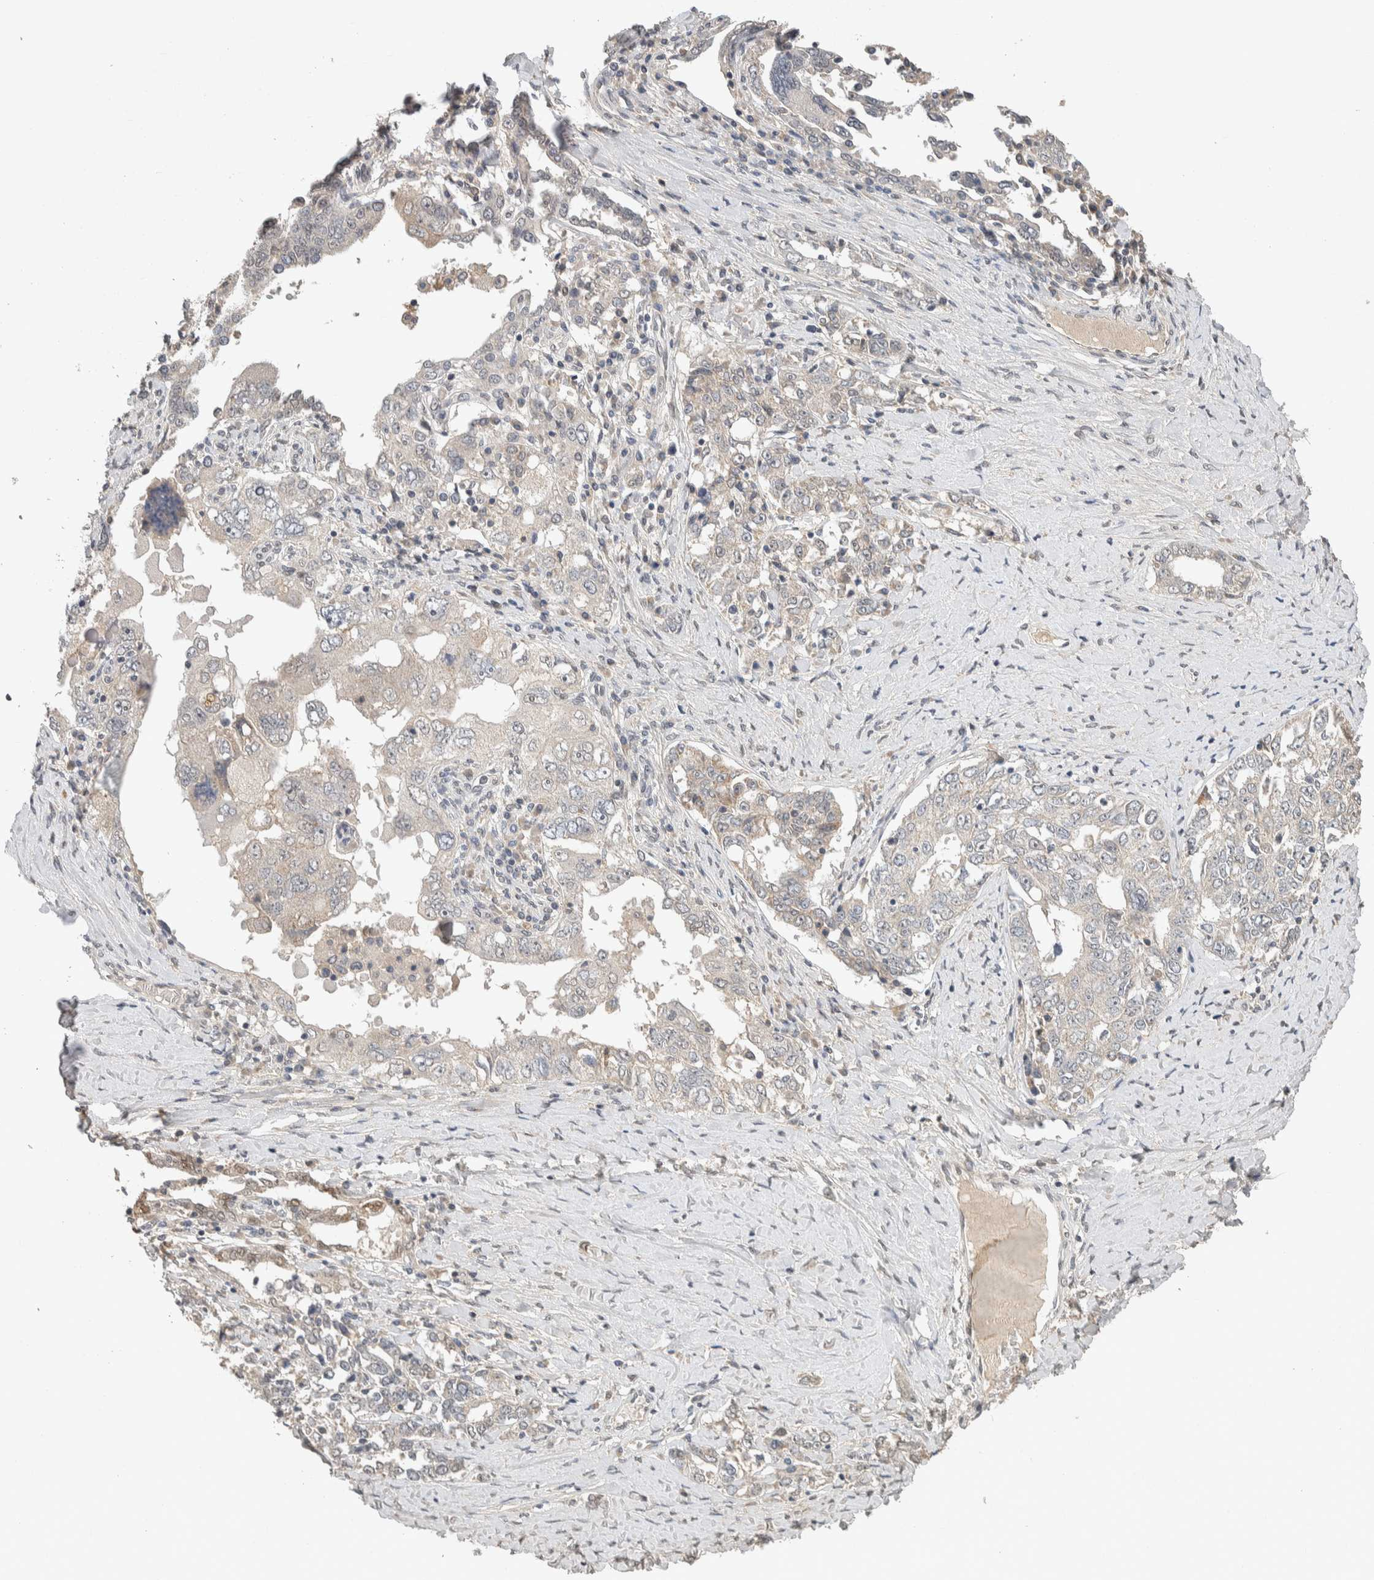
{"staining": {"intensity": "negative", "quantity": "none", "location": "none"}, "tissue": "ovarian cancer", "cell_type": "Tumor cells", "image_type": "cancer", "snomed": [{"axis": "morphology", "description": "Carcinoma, endometroid"}, {"axis": "topography", "description": "Ovary"}], "caption": "Immunohistochemistry of human ovarian cancer exhibits no staining in tumor cells. (Immunohistochemistry (ihc), brightfield microscopy, high magnification).", "gene": "CYSRT1", "patient": {"sex": "female", "age": 62}}